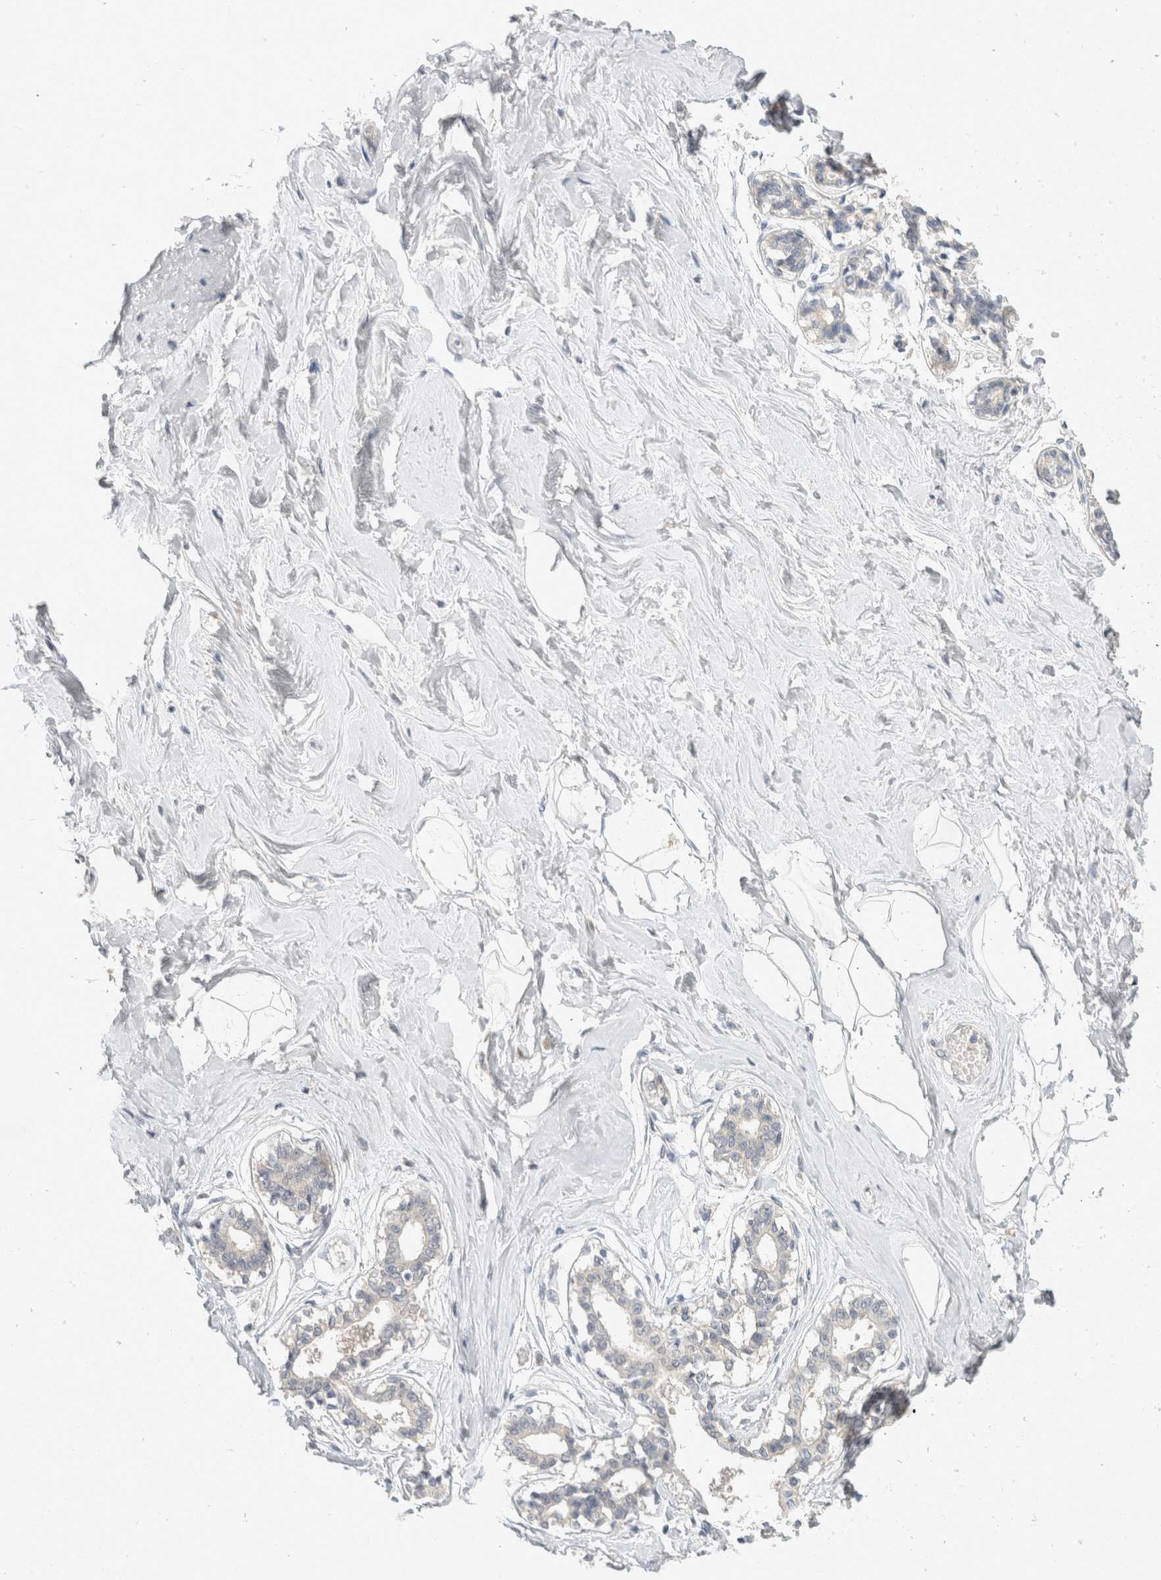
{"staining": {"intensity": "negative", "quantity": "none", "location": "none"}, "tissue": "breast", "cell_type": "Adipocytes", "image_type": "normal", "snomed": [{"axis": "morphology", "description": "Normal tissue, NOS"}, {"axis": "topography", "description": "Breast"}], "caption": "Immunohistochemistry (IHC) photomicrograph of benign breast: human breast stained with DAB (3,3'-diaminobenzidine) exhibits no significant protein positivity in adipocytes.", "gene": "TOM1L2", "patient": {"sex": "female", "age": 45}}